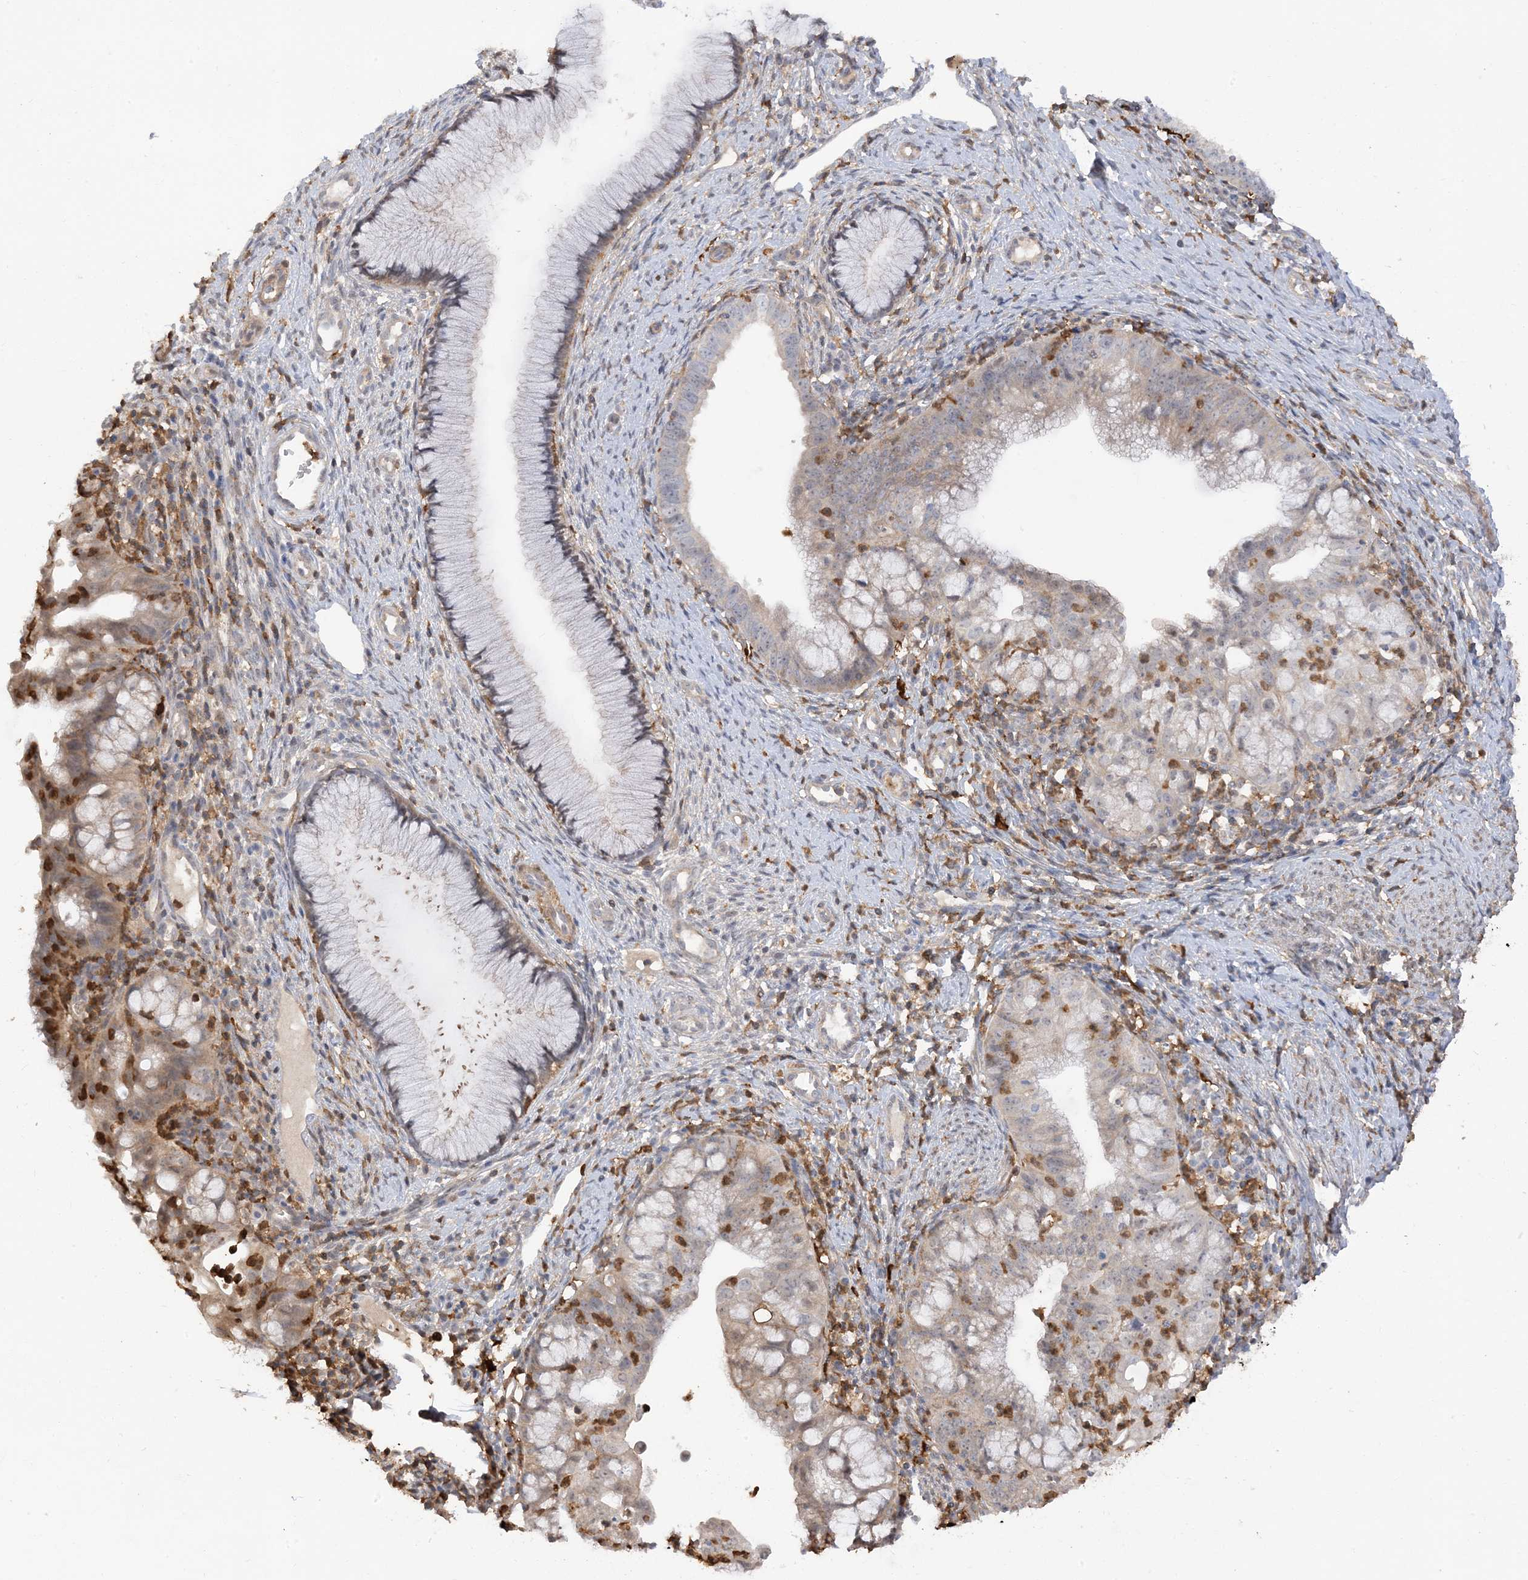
{"staining": {"intensity": "weak", "quantity": "25%-75%", "location": "cytoplasmic/membranous"}, "tissue": "cervical cancer", "cell_type": "Tumor cells", "image_type": "cancer", "snomed": [{"axis": "morphology", "description": "Adenocarcinoma, NOS"}, {"axis": "topography", "description": "Cervix"}], "caption": "Immunohistochemical staining of cervical cancer (adenocarcinoma) reveals low levels of weak cytoplasmic/membranous protein staining in approximately 25%-75% of tumor cells.", "gene": "PHACTR2", "patient": {"sex": "female", "age": 36}}